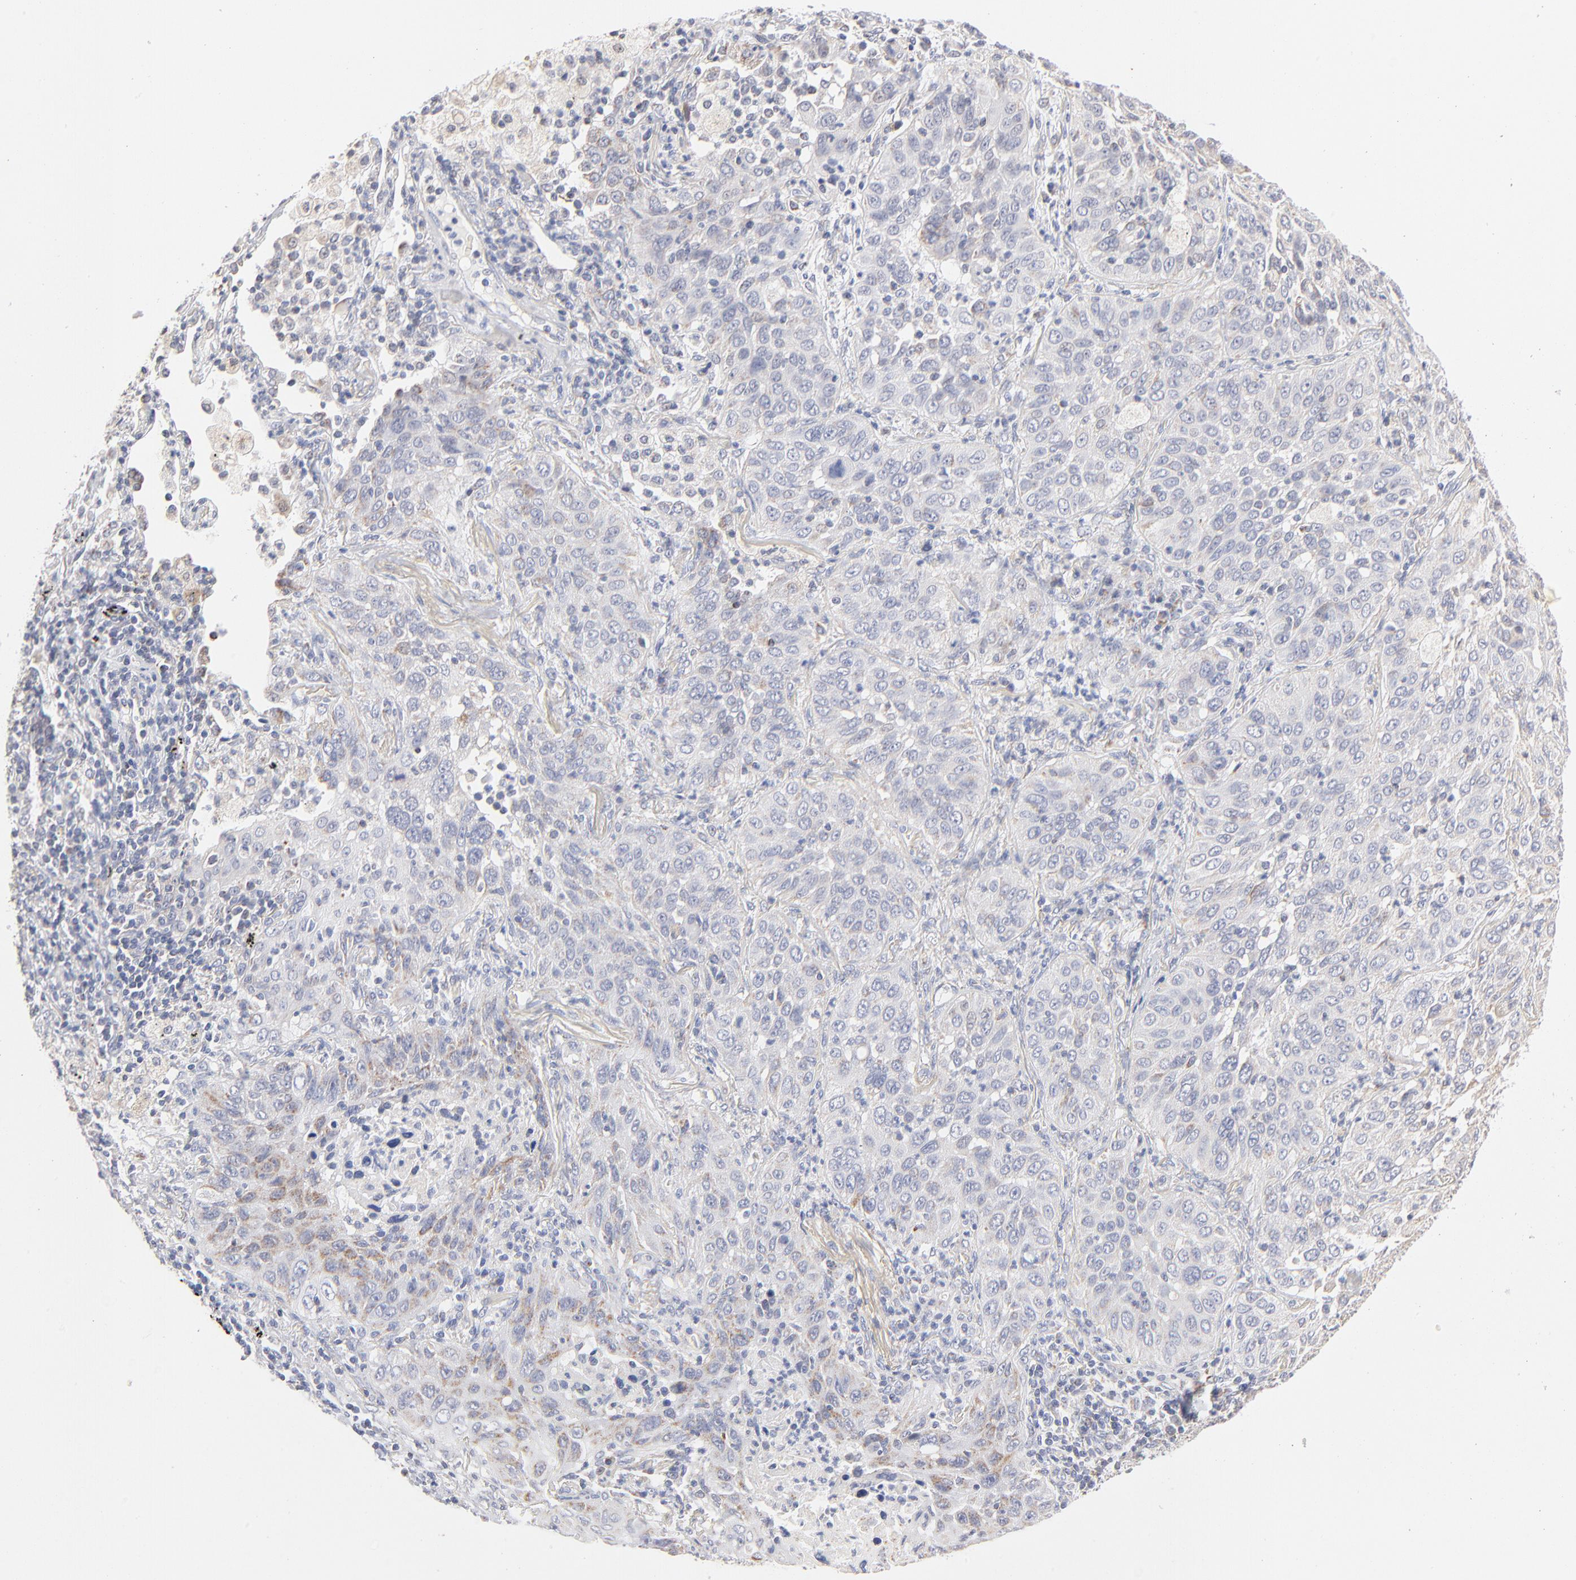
{"staining": {"intensity": "moderate", "quantity": "<25%", "location": "cytoplasmic/membranous"}, "tissue": "lung cancer", "cell_type": "Tumor cells", "image_type": "cancer", "snomed": [{"axis": "morphology", "description": "Squamous cell carcinoma, NOS"}, {"axis": "topography", "description": "Lung"}], "caption": "Human lung cancer (squamous cell carcinoma) stained with a brown dye shows moderate cytoplasmic/membranous positive expression in about <25% of tumor cells.", "gene": "MRPL58", "patient": {"sex": "female", "age": 67}}